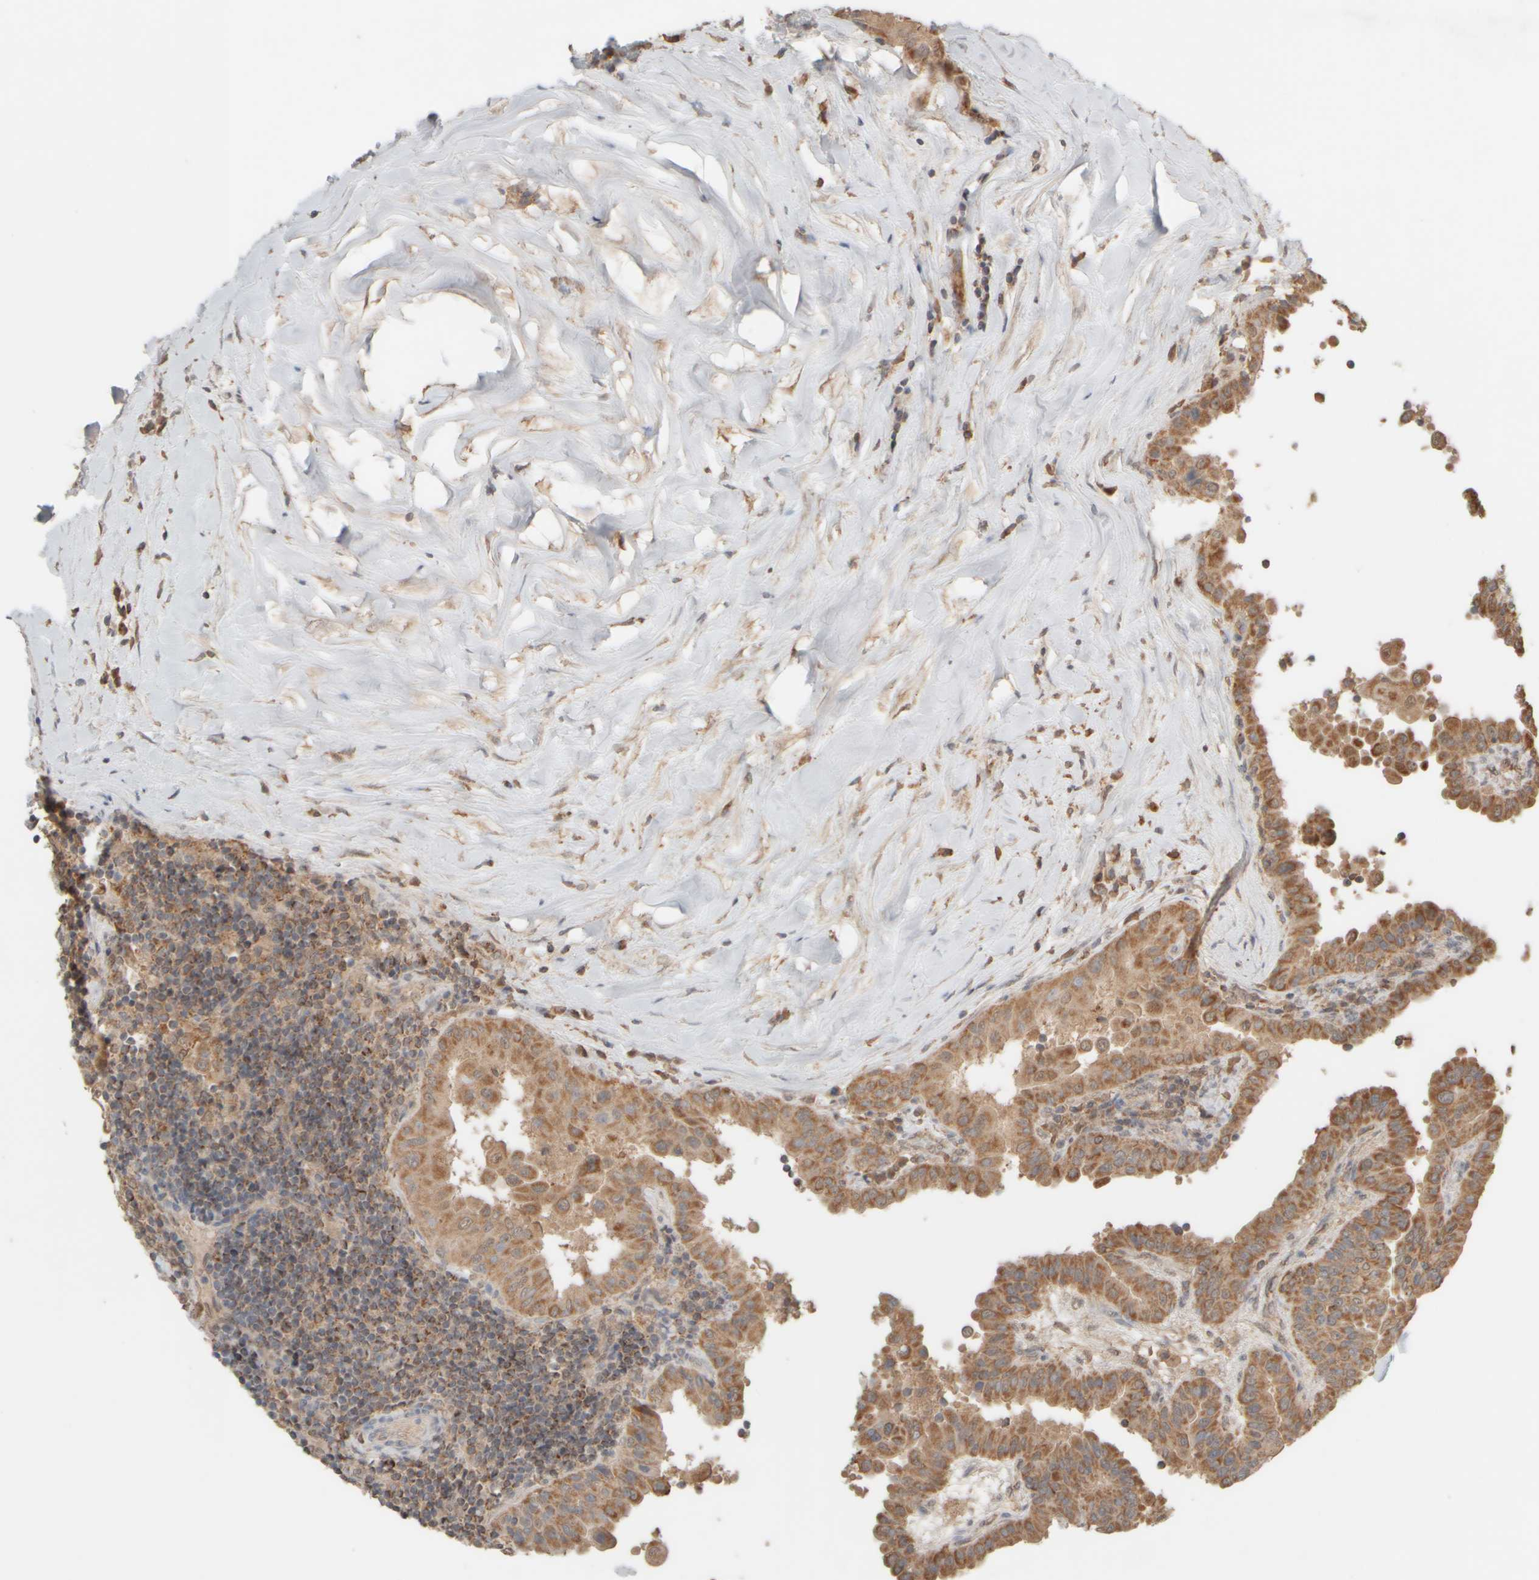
{"staining": {"intensity": "moderate", "quantity": ">75%", "location": "cytoplasmic/membranous"}, "tissue": "thyroid cancer", "cell_type": "Tumor cells", "image_type": "cancer", "snomed": [{"axis": "morphology", "description": "Papillary adenocarcinoma, NOS"}, {"axis": "topography", "description": "Thyroid gland"}], "caption": "Moderate cytoplasmic/membranous staining is seen in approximately >75% of tumor cells in thyroid cancer. (Brightfield microscopy of DAB IHC at high magnification).", "gene": "EIF2B3", "patient": {"sex": "male", "age": 33}}